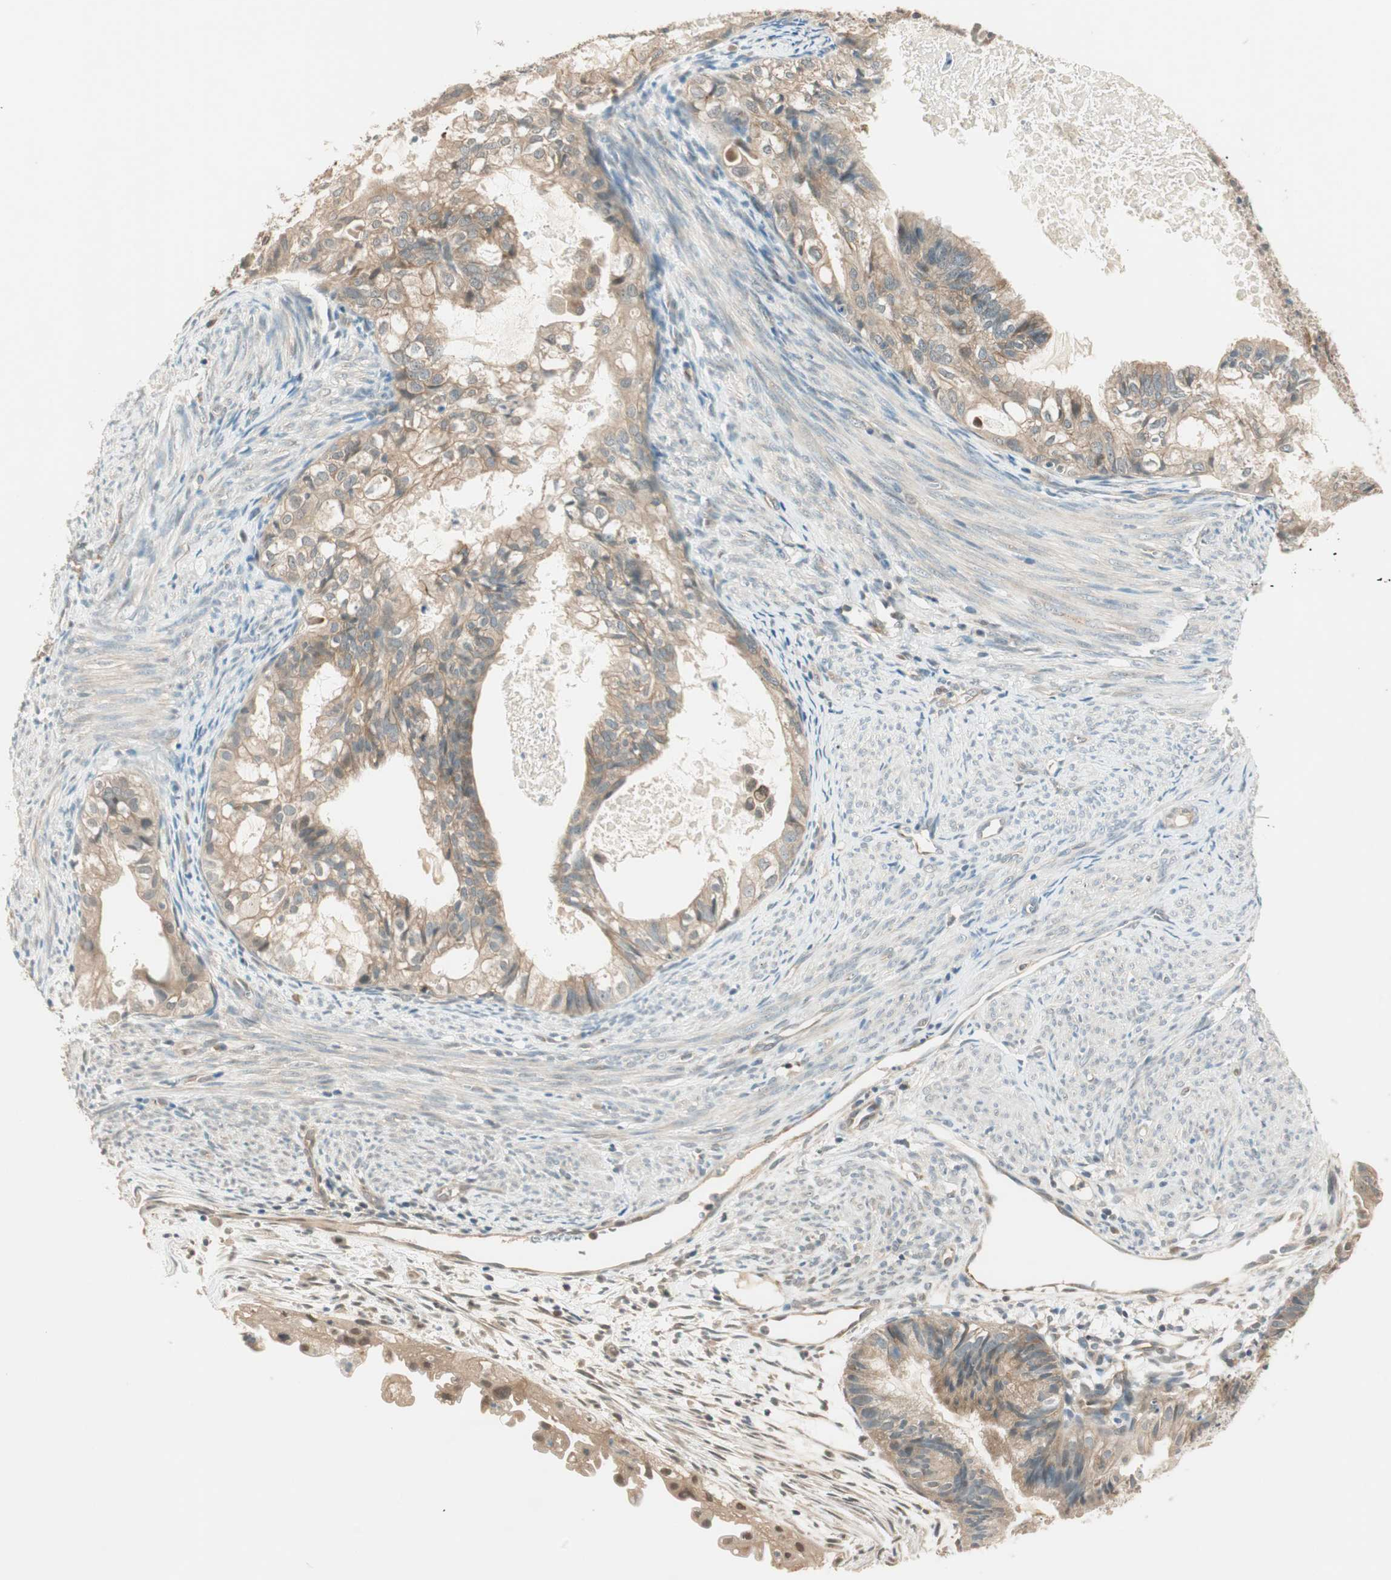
{"staining": {"intensity": "moderate", "quantity": ">75%", "location": "cytoplasmic/membranous"}, "tissue": "cervical cancer", "cell_type": "Tumor cells", "image_type": "cancer", "snomed": [{"axis": "morphology", "description": "Normal tissue, NOS"}, {"axis": "morphology", "description": "Adenocarcinoma, NOS"}, {"axis": "topography", "description": "Cervix"}, {"axis": "topography", "description": "Endometrium"}], "caption": "The histopathology image exhibits staining of cervical adenocarcinoma, revealing moderate cytoplasmic/membranous protein expression (brown color) within tumor cells.", "gene": "PSMD8", "patient": {"sex": "female", "age": 86}}